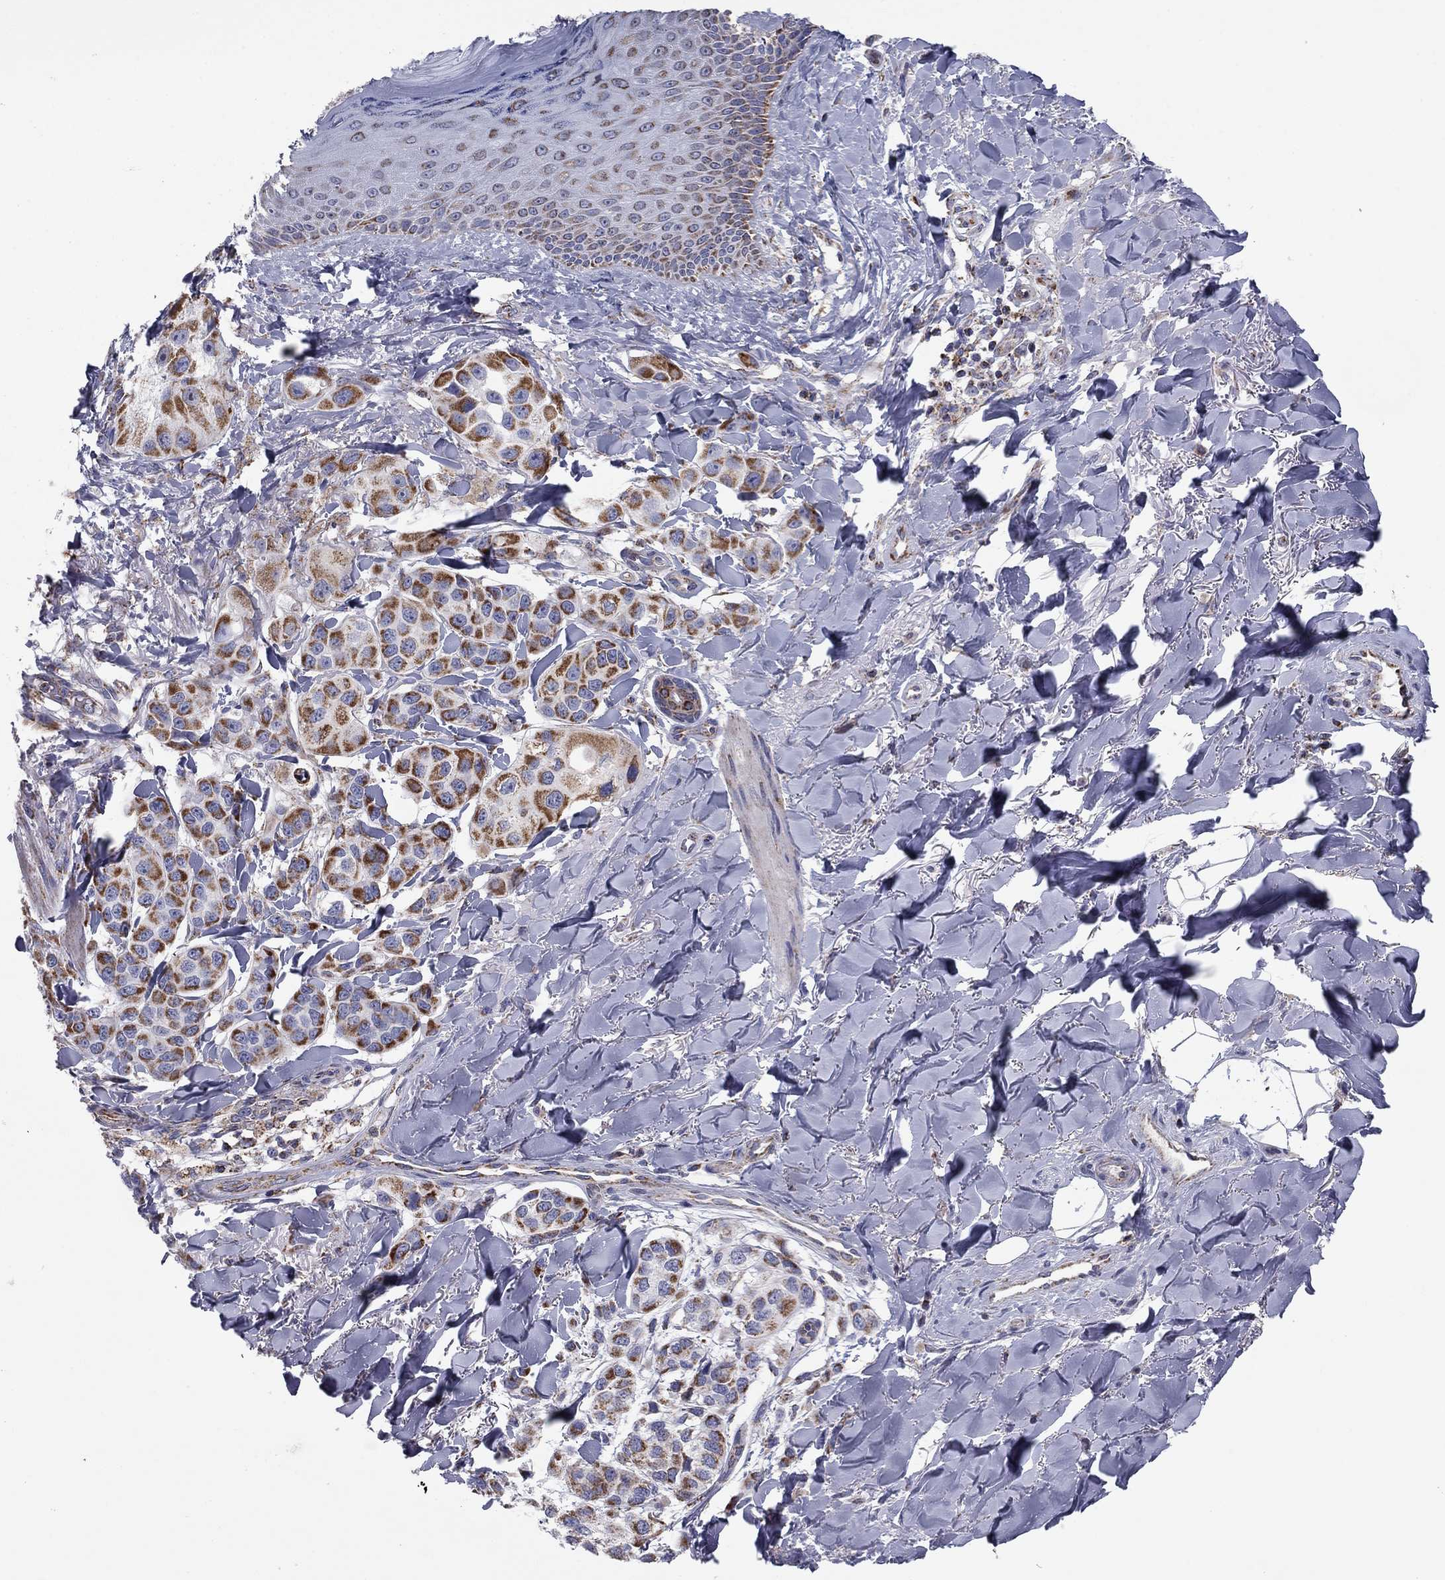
{"staining": {"intensity": "strong", "quantity": "25%-75%", "location": "cytoplasmic/membranous"}, "tissue": "melanoma", "cell_type": "Tumor cells", "image_type": "cancer", "snomed": [{"axis": "morphology", "description": "Malignant melanoma, NOS"}, {"axis": "topography", "description": "Skin"}], "caption": "Immunohistochemistry photomicrograph of neoplastic tissue: human melanoma stained using IHC exhibits high levels of strong protein expression localized specifically in the cytoplasmic/membranous of tumor cells, appearing as a cytoplasmic/membranous brown color.", "gene": "NDUFV1", "patient": {"sex": "male", "age": 57}}